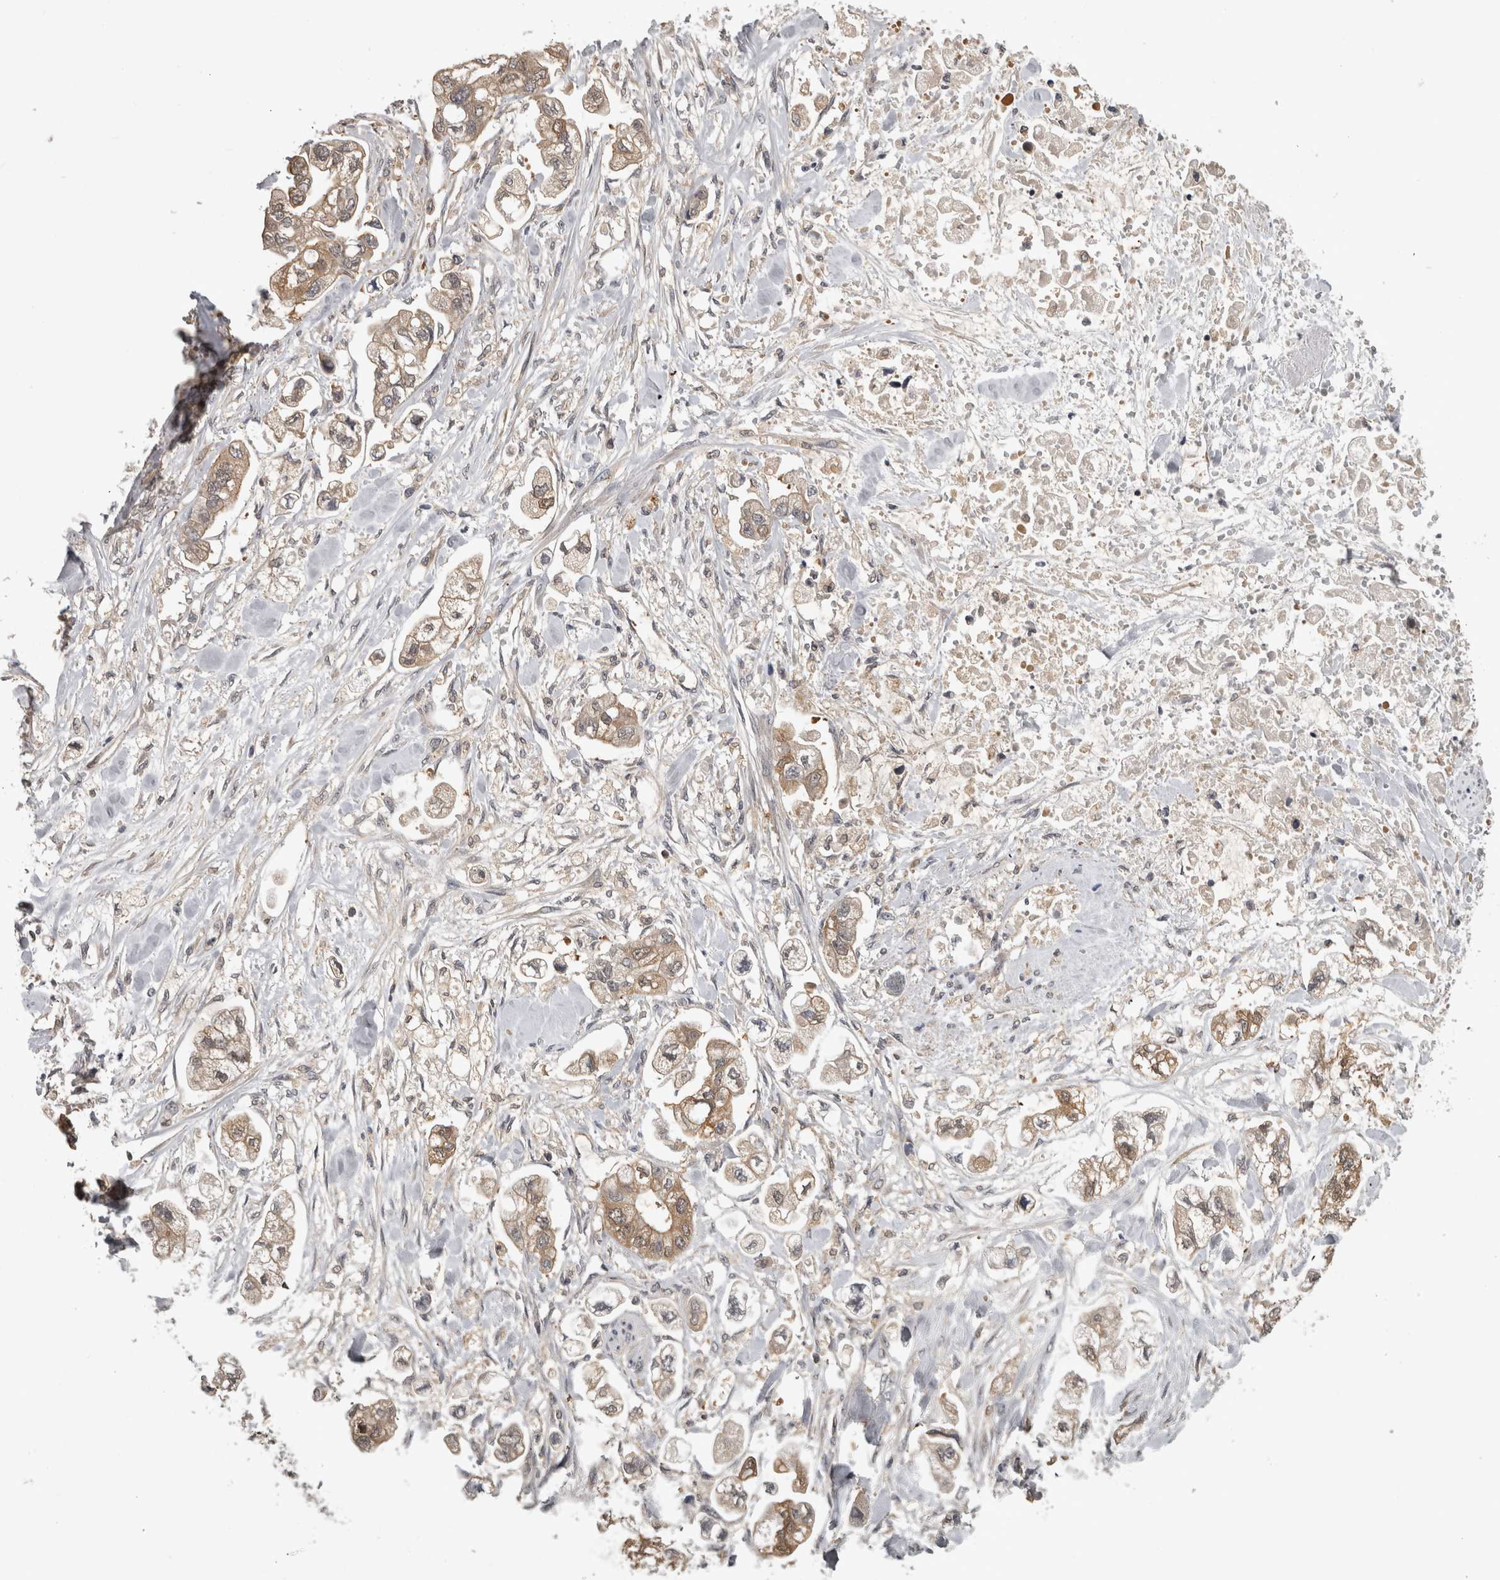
{"staining": {"intensity": "moderate", "quantity": ">75%", "location": "cytoplasmic/membranous"}, "tissue": "stomach cancer", "cell_type": "Tumor cells", "image_type": "cancer", "snomed": [{"axis": "morphology", "description": "Normal tissue, NOS"}, {"axis": "morphology", "description": "Adenocarcinoma, NOS"}, {"axis": "topography", "description": "Stomach"}], "caption": "Moderate cytoplasmic/membranous positivity is identified in about >75% of tumor cells in stomach cancer.", "gene": "APRT", "patient": {"sex": "male", "age": 62}}